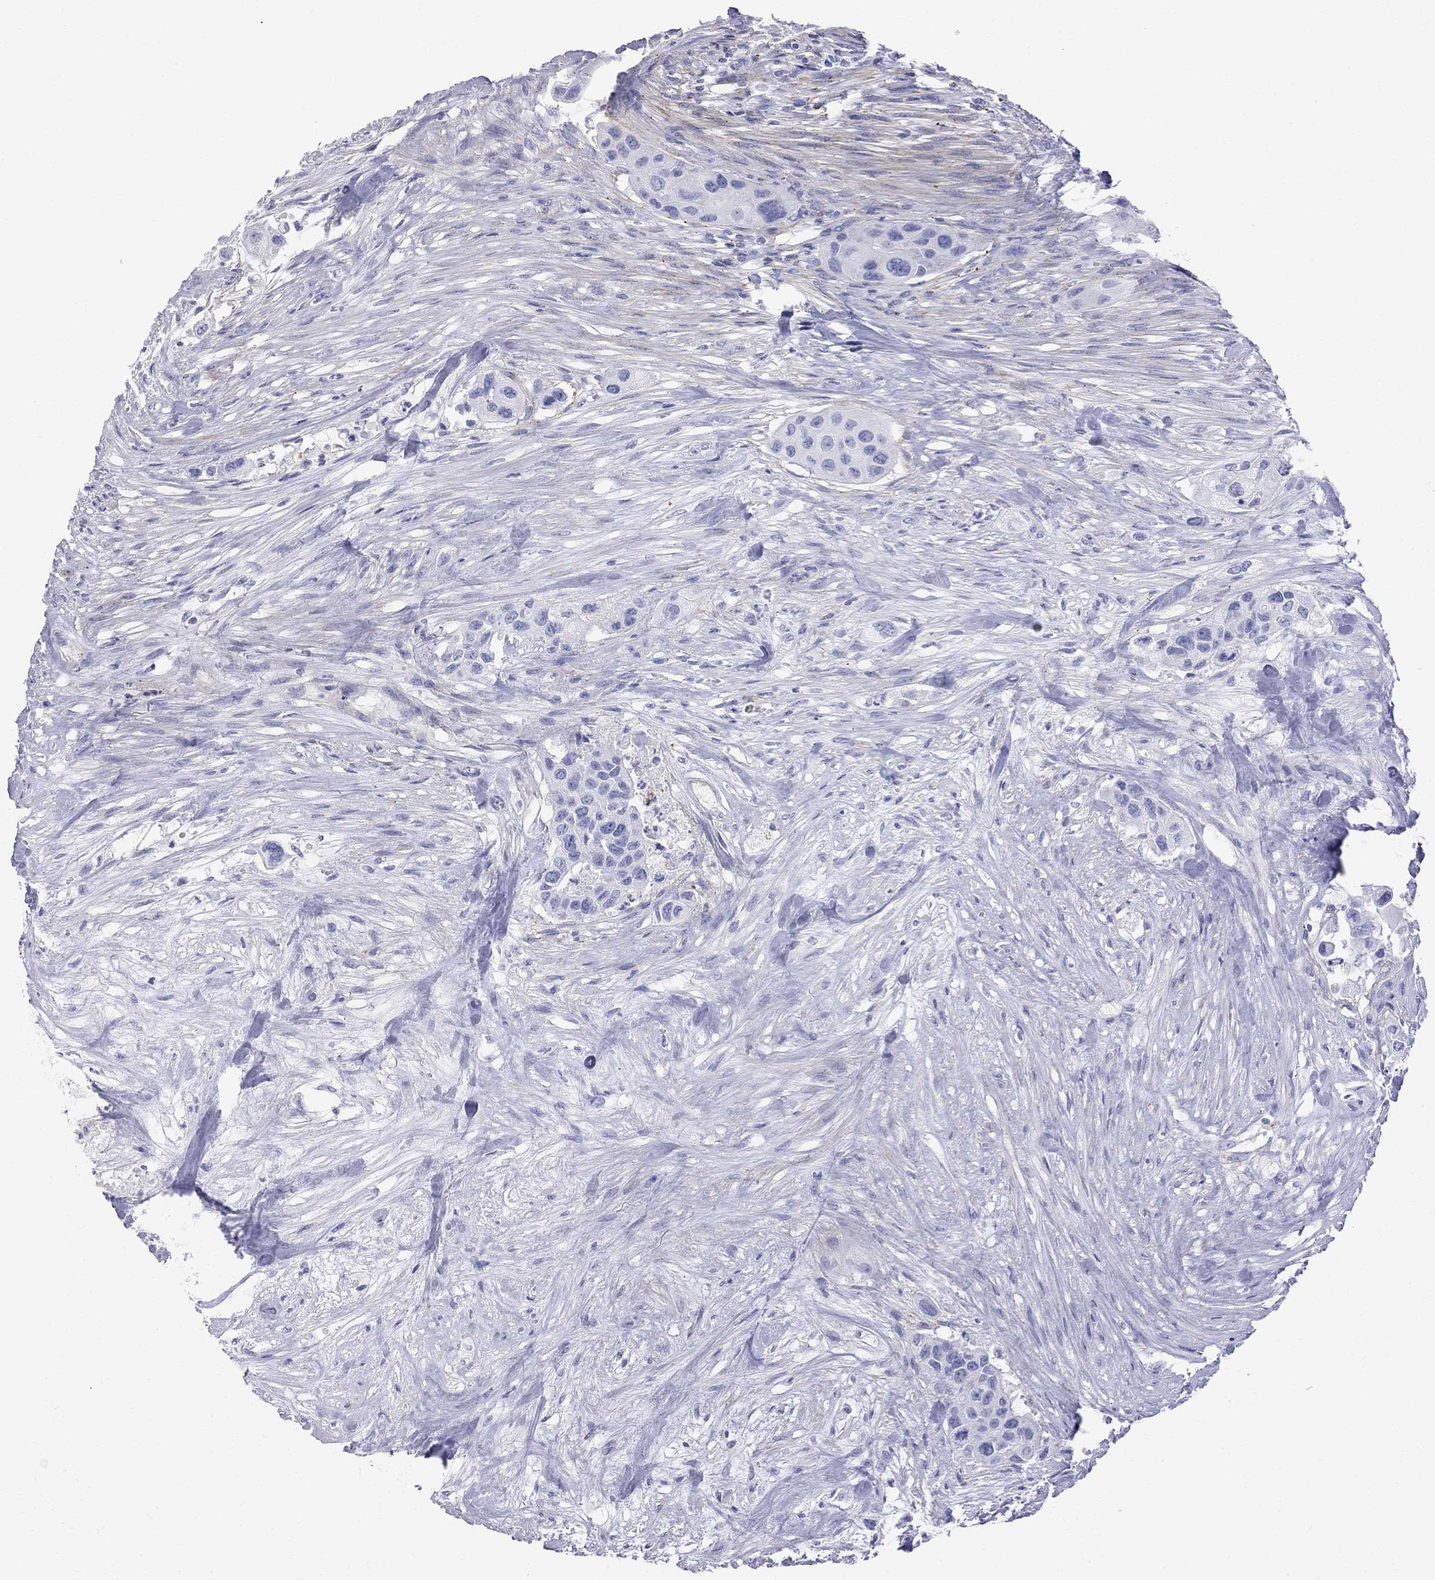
{"staining": {"intensity": "negative", "quantity": "none", "location": "none"}, "tissue": "urothelial cancer", "cell_type": "Tumor cells", "image_type": "cancer", "snomed": [{"axis": "morphology", "description": "Urothelial carcinoma, High grade"}, {"axis": "topography", "description": "Urinary bladder"}], "caption": "High power microscopy photomicrograph of an IHC micrograph of high-grade urothelial carcinoma, revealing no significant positivity in tumor cells. (Immunohistochemistry, brightfield microscopy, high magnification).", "gene": "S100A3", "patient": {"sex": "female", "age": 73}}